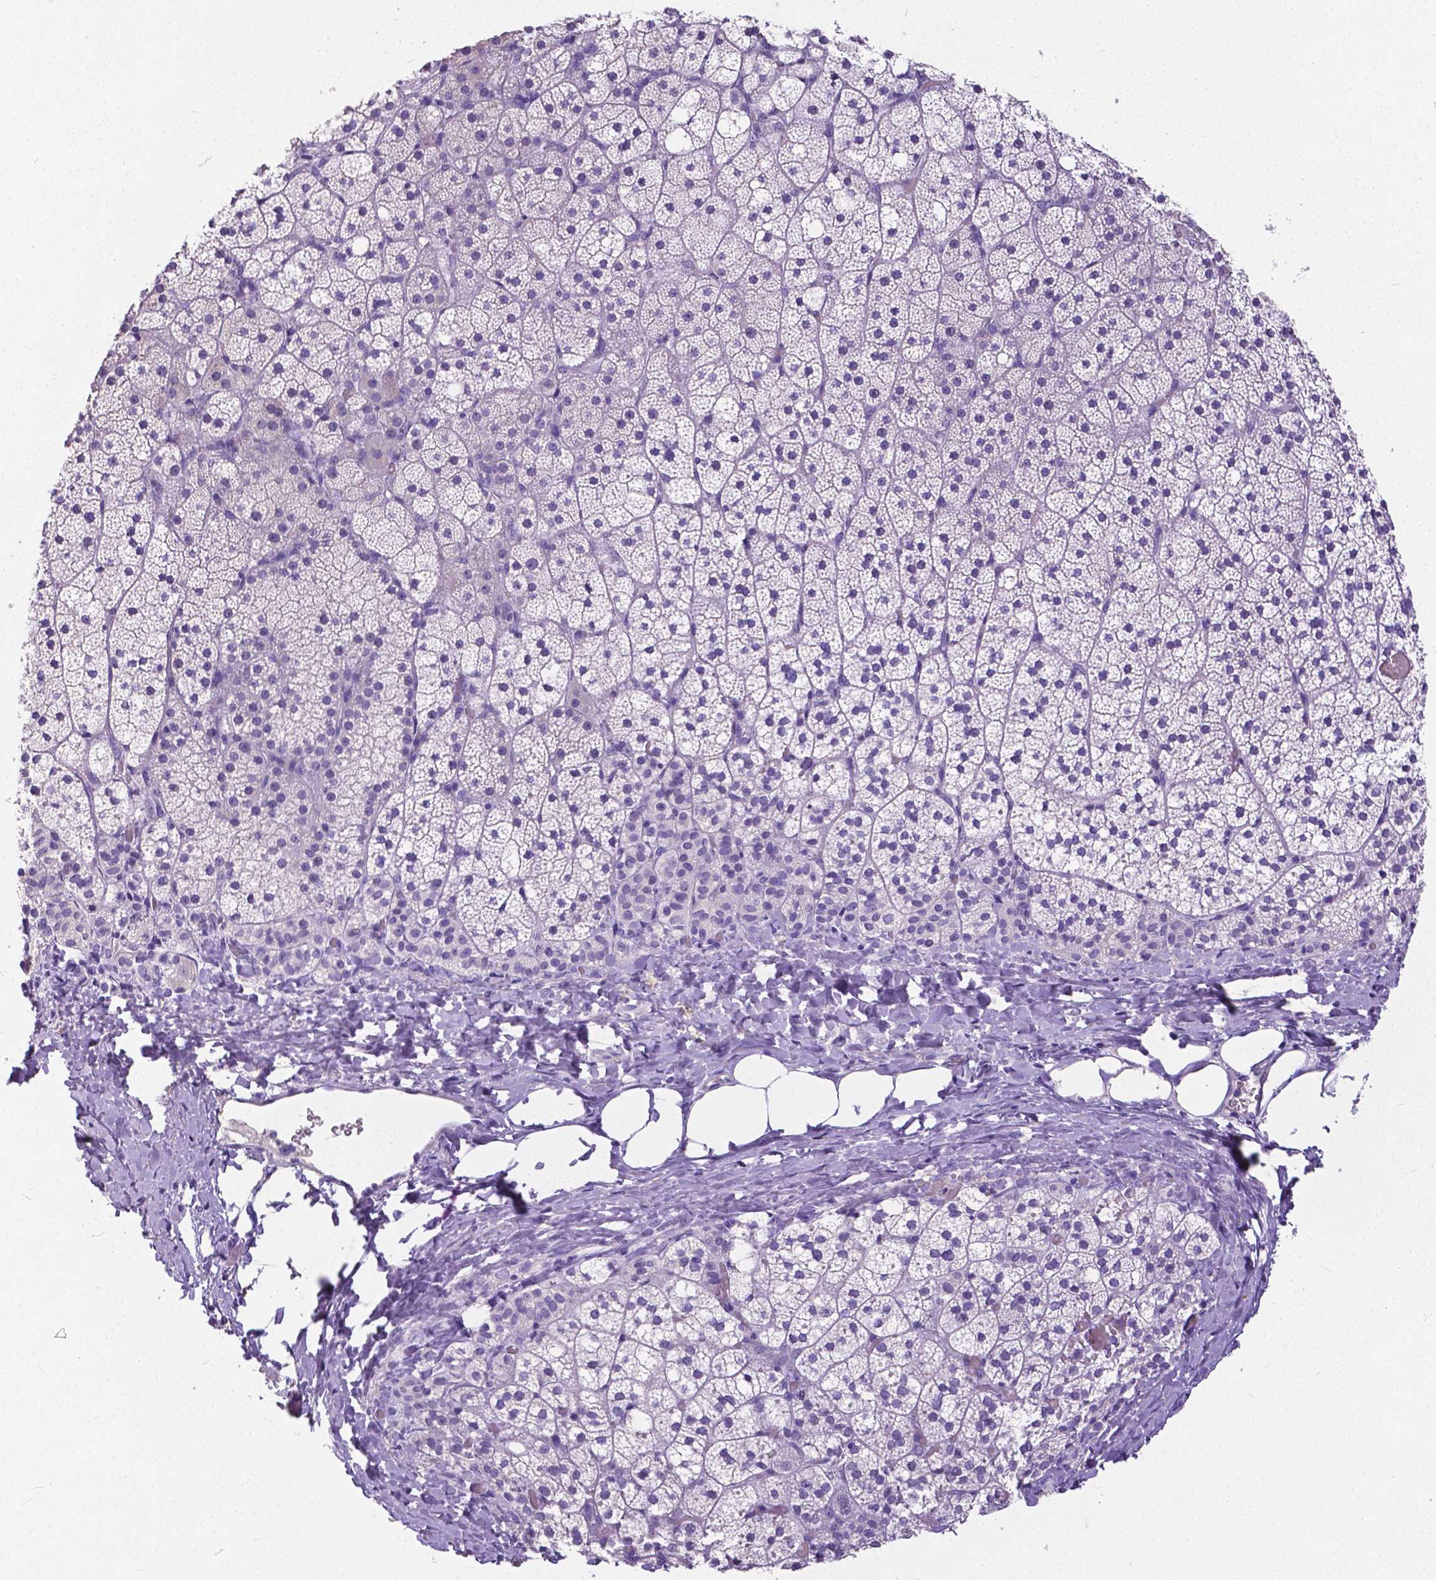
{"staining": {"intensity": "negative", "quantity": "none", "location": "none"}, "tissue": "adrenal gland", "cell_type": "Glandular cells", "image_type": "normal", "snomed": [{"axis": "morphology", "description": "Normal tissue, NOS"}, {"axis": "topography", "description": "Adrenal gland"}], "caption": "Human adrenal gland stained for a protein using IHC reveals no expression in glandular cells.", "gene": "OCLN", "patient": {"sex": "male", "age": 53}}